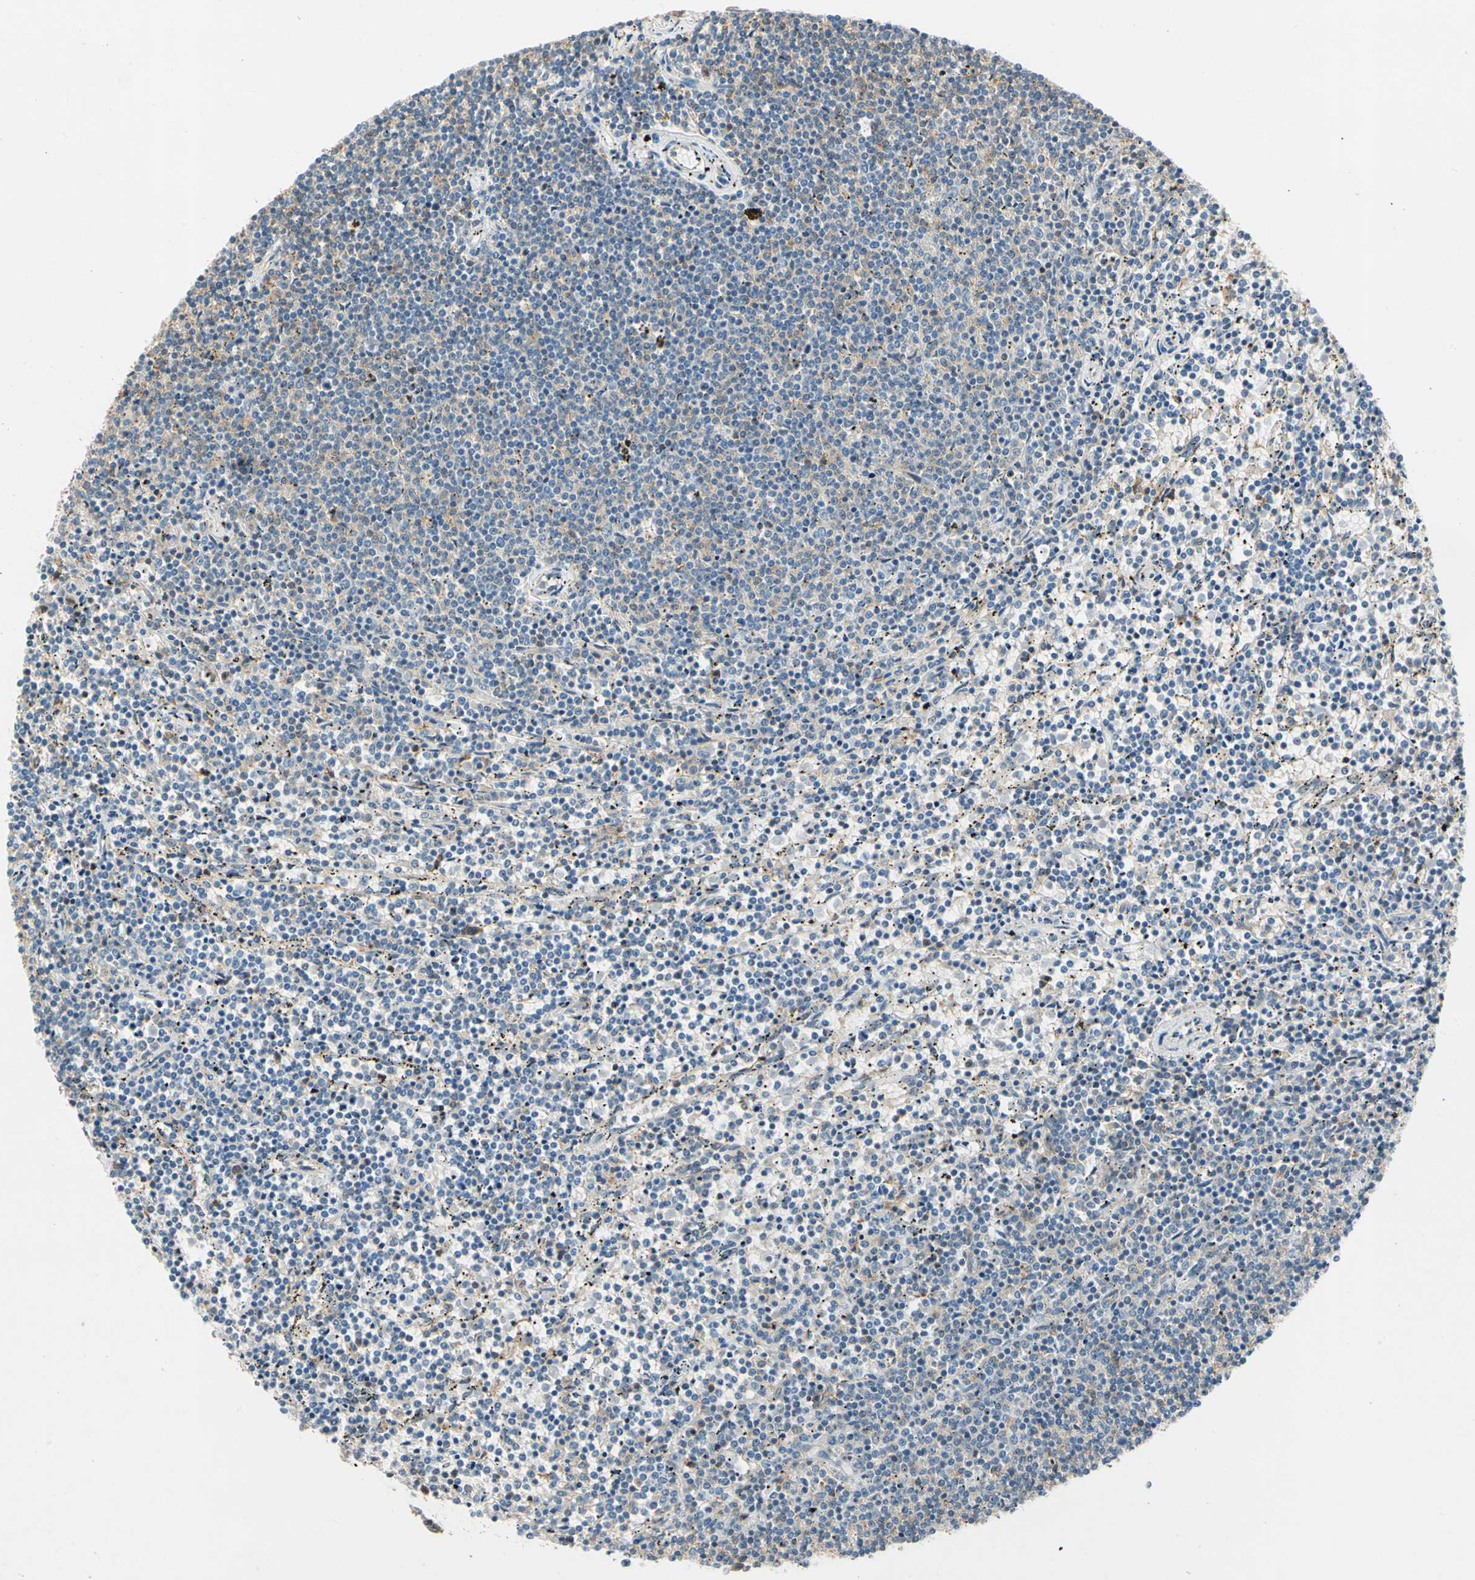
{"staining": {"intensity": "weak", "quantity": "25%-75%", "location": "cytoplasmic/membranous"}, "tissue": "lymphoma", "cell_type": "Tumor cells", "image_type": "cancer", "snomed": [{"axis": "morphology", "description": "Malignant lymphoma, non-Hodgkin's type, Low grade"}, {"axis": "topography", "description": "Spleen"}], "caption": "Immunohistochemistry (IHC) image of lymphoma stained for a protein (brown), which demonstrates low levels of weak cytoplasmic/membranous expression in about 25%-75% of tumor cells.", "gene": "WIPI1", "patient": {"sex": "female", "age": 50}}